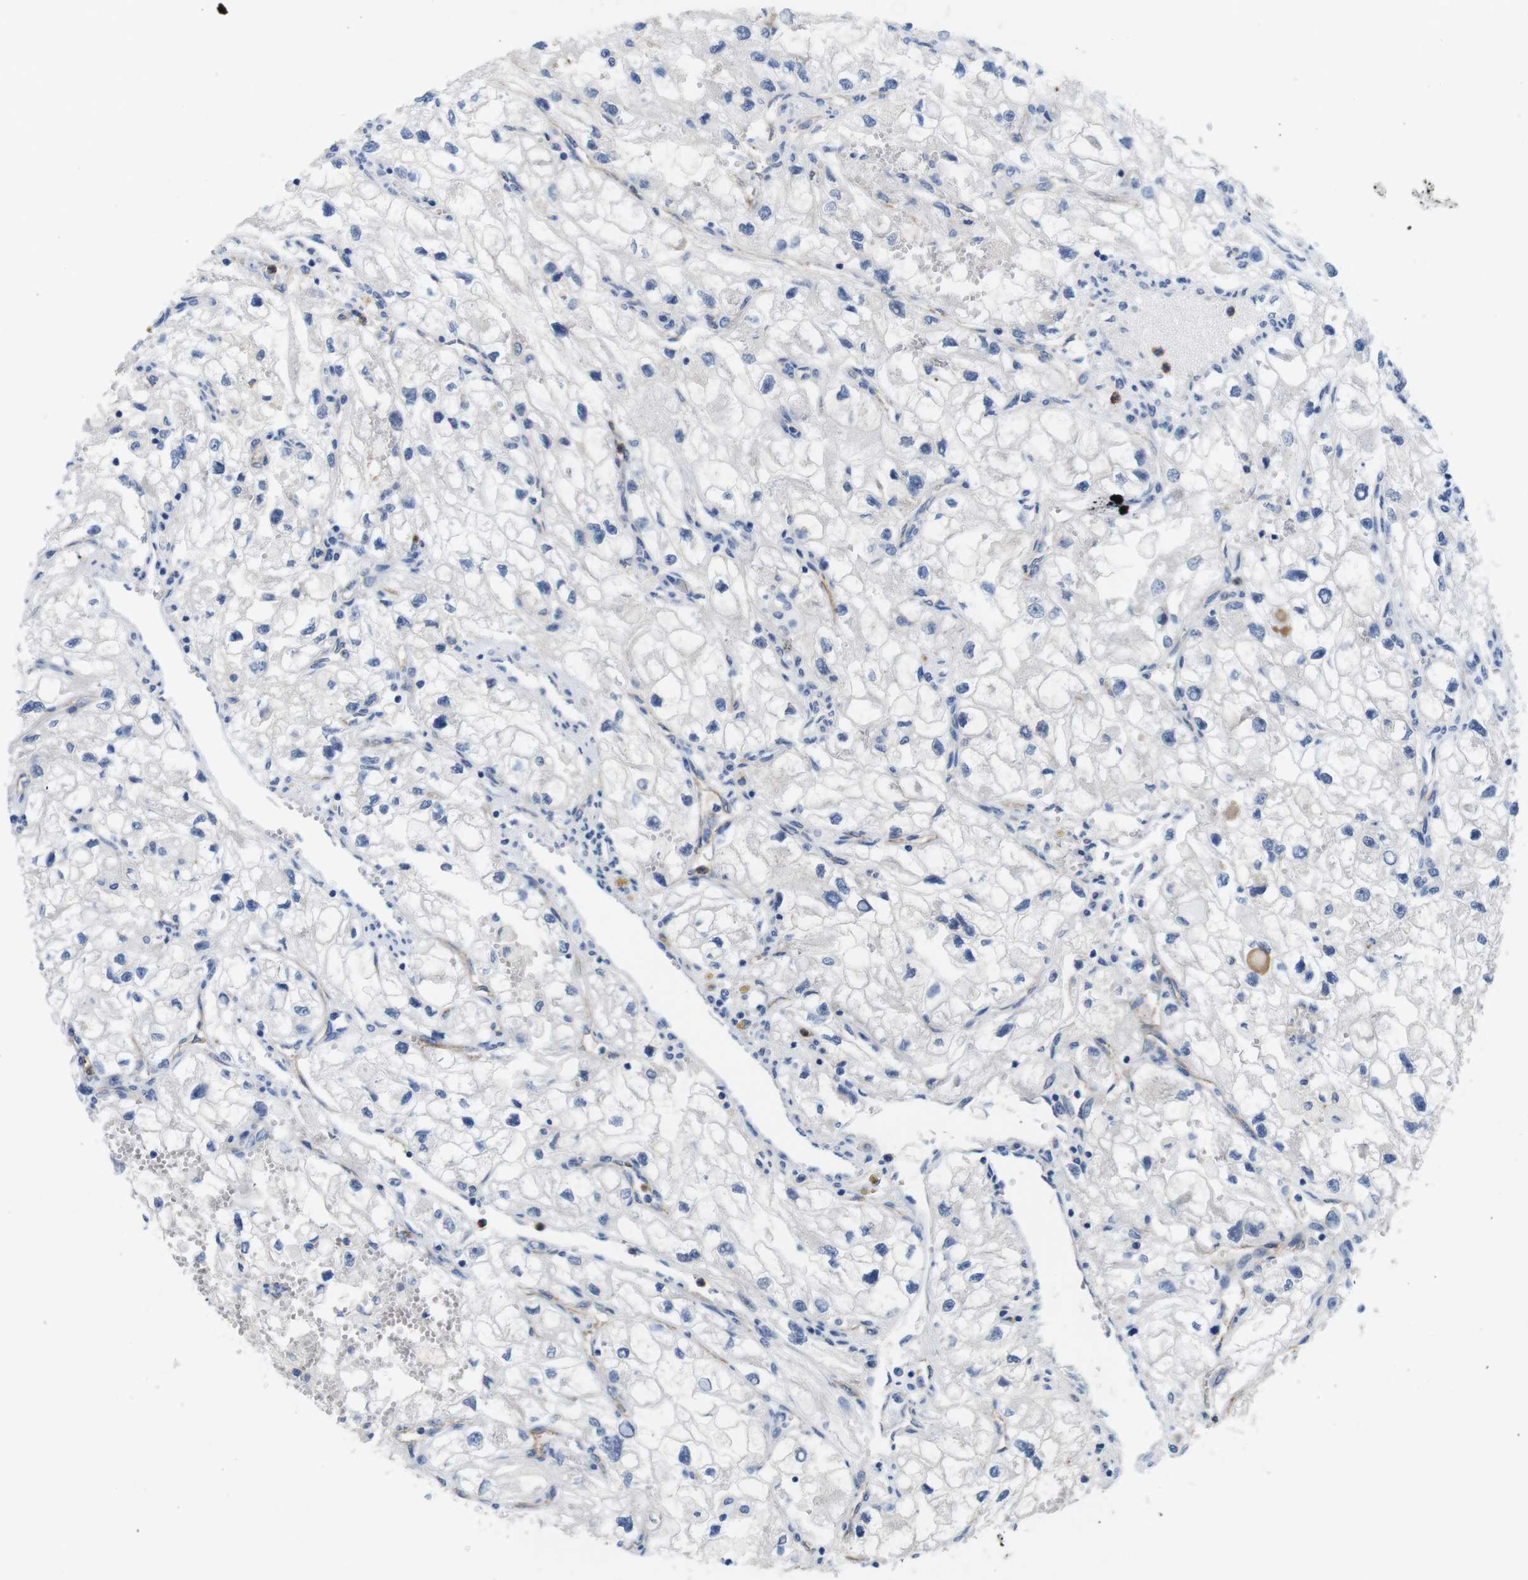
{"staining": {"intensity": "negative", "quantity": "none", "location": "none"}, "tissue": "renal cancer", "cell_type": "Tumor cells", "image_type": "cancer", "snomed": [{"axis": "morphology", "description": "Adenocarcinoma, NOS"}, {"axis": "topography", "description": "Kidney"}], "caption": "The immunohistochemistry (IHC) histopathology image has no significant positivity in tumor cells of adenocarcinoma (renal) tissue. (DAB IHC with hematoxylin counter stain).", "gene": "C1RL", "patient": {"sex": "female", "age": 70}}